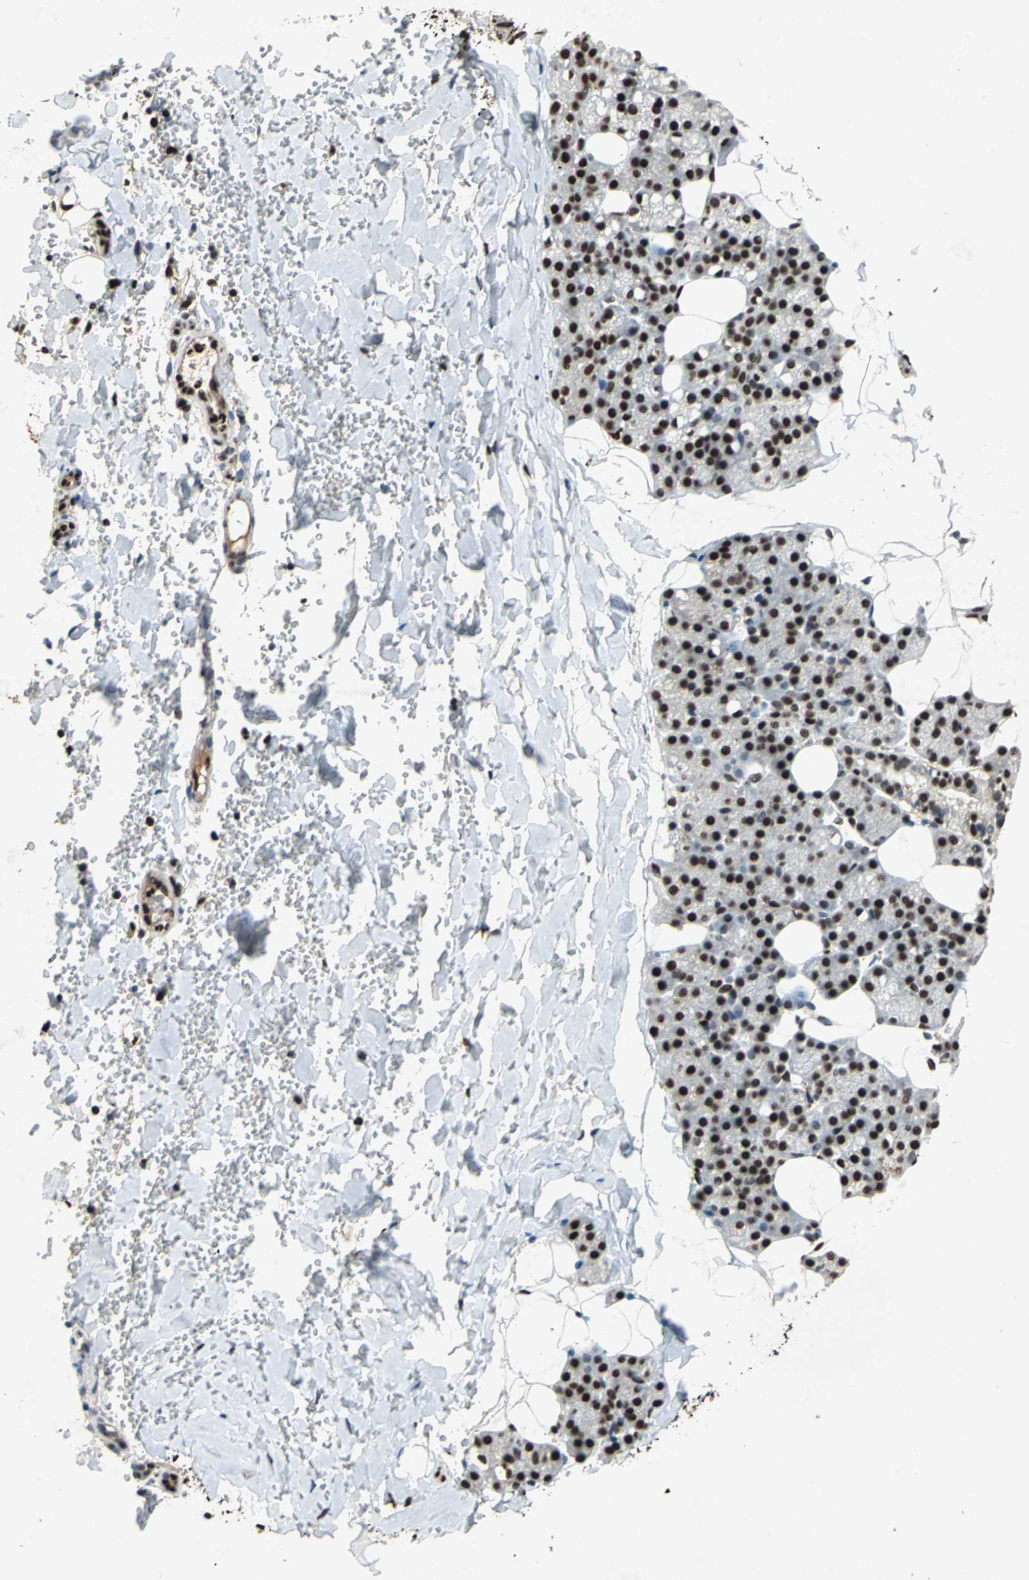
{"staining": {"intensity": "strong", "quantity": ">75%", "location": "nuclear"}, "tissue": "salivary gland", "cell_type": "Glandular cells", "image_type": "normal", "snomed": [{"axis": "morphology", "description": "Normal tissue, NOS"}, {"axis": "topography", "description": "Lymph node"}, {"axis": "topography", "description": "Salivary gland"}], "caption": "Immunohistochemical staining of unremarkable human salivary gland reveals high levels of strong nuclear staining in about >75% of glandular cells.", "gene": "ANP32A", "patient": {"sex": "male", "age": 8}}